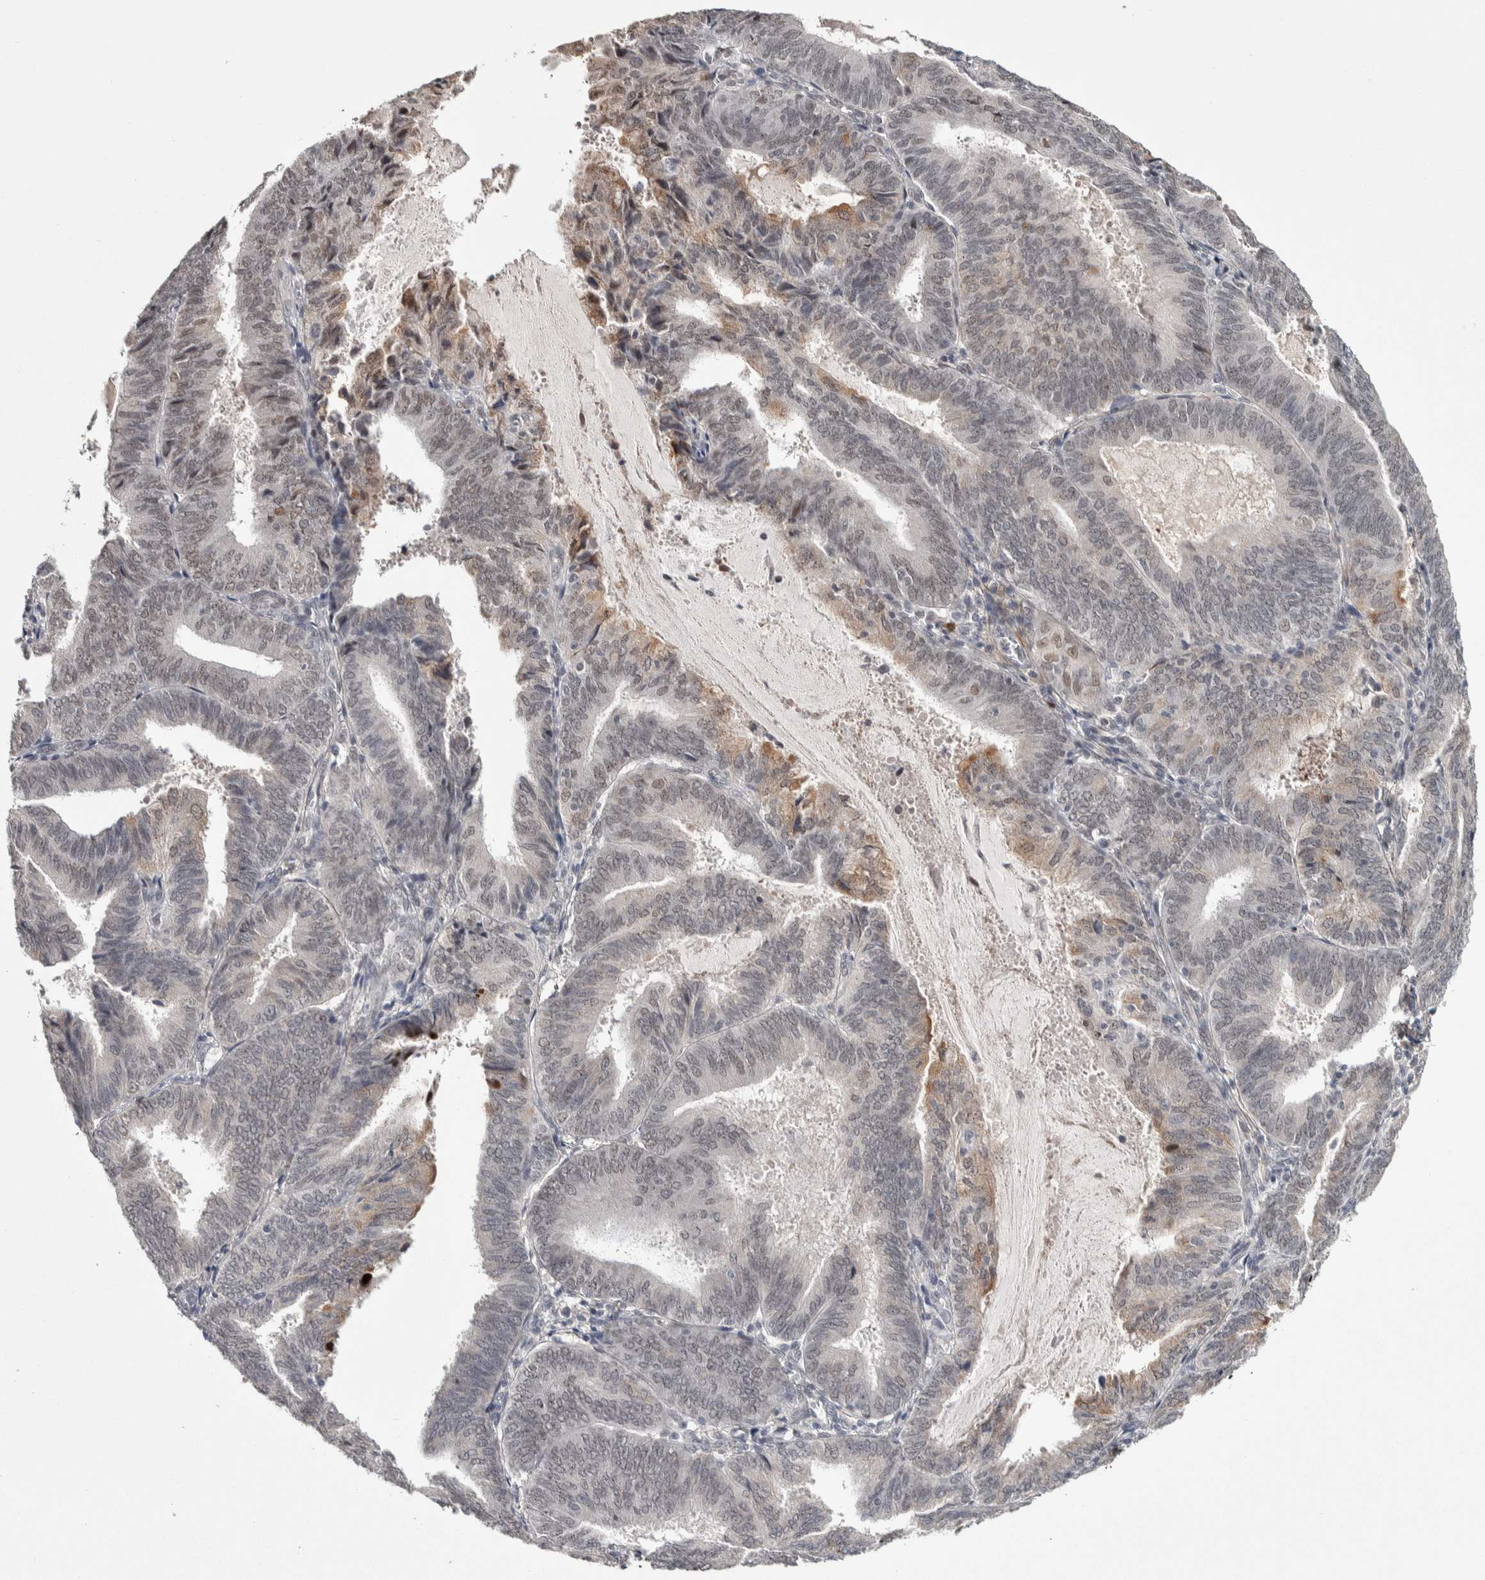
{"staining": {"intensity": "weak", "quantity": "25%-75%", "location": "nuclear"}, "tissue": "endometrial cancer", "cell_type": "Tumor cells", "image_type": "cancer", "snomed": [{"axis": "morphology", "description": "Adenocarcinoma, NOS"}, {"axis": "topography", "description": "Endometrium"}], "caption": "Adenocarcinoma (endometrial) stained with a protein marker reveals weak staining in tumor cells.", "gene": "ASPN", "patient": {"sex": "female", "age": 81}}